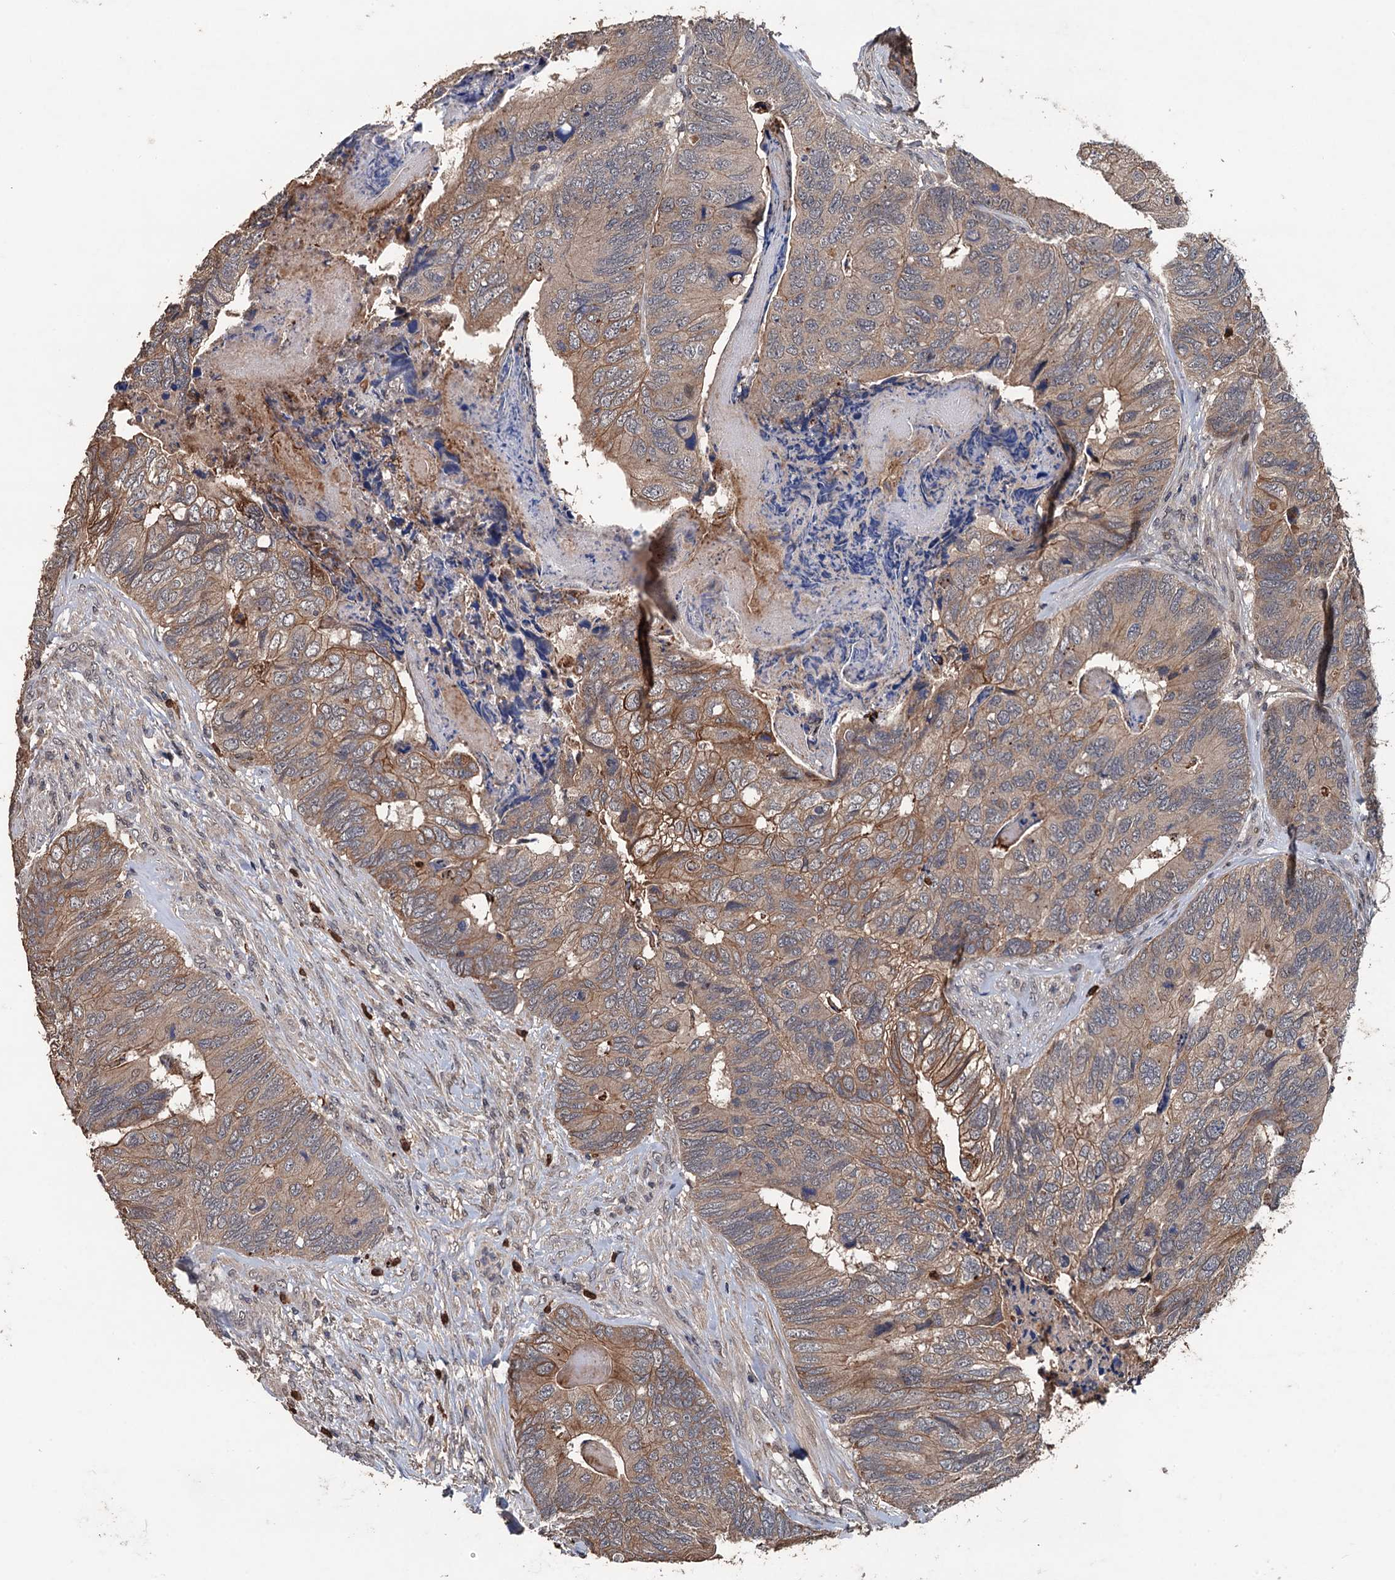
{"staining": {"intensity": "moderate", "quantity": ">75%", "location": "cytoplasmic/membranous"}, "tissue": "colorectal cancer", "cell_type": "Tumor cells", "image_type": "cancer", "snomed": [{"axis": "morphology", "description": "Adenocarcinoma, NOS"}, {"axis": "topography", "description": "Colon"}], "caption": "High-magnification brightfield microscopy of colorectal cancer stained with DAB (brown) and counterstained with hematoxylin (blue). tumor cells exhibit moderate cytoplasmic/membranous expression is seen in about>75% of cells. (Stains: DAB (3,3'-diaminobenzidine) in brown, nuclei in blue, Microscopy: brightfield microscopy at high magnification).", "gene": "ZNF438", "patient": {"sex": "female", "age": 67}}